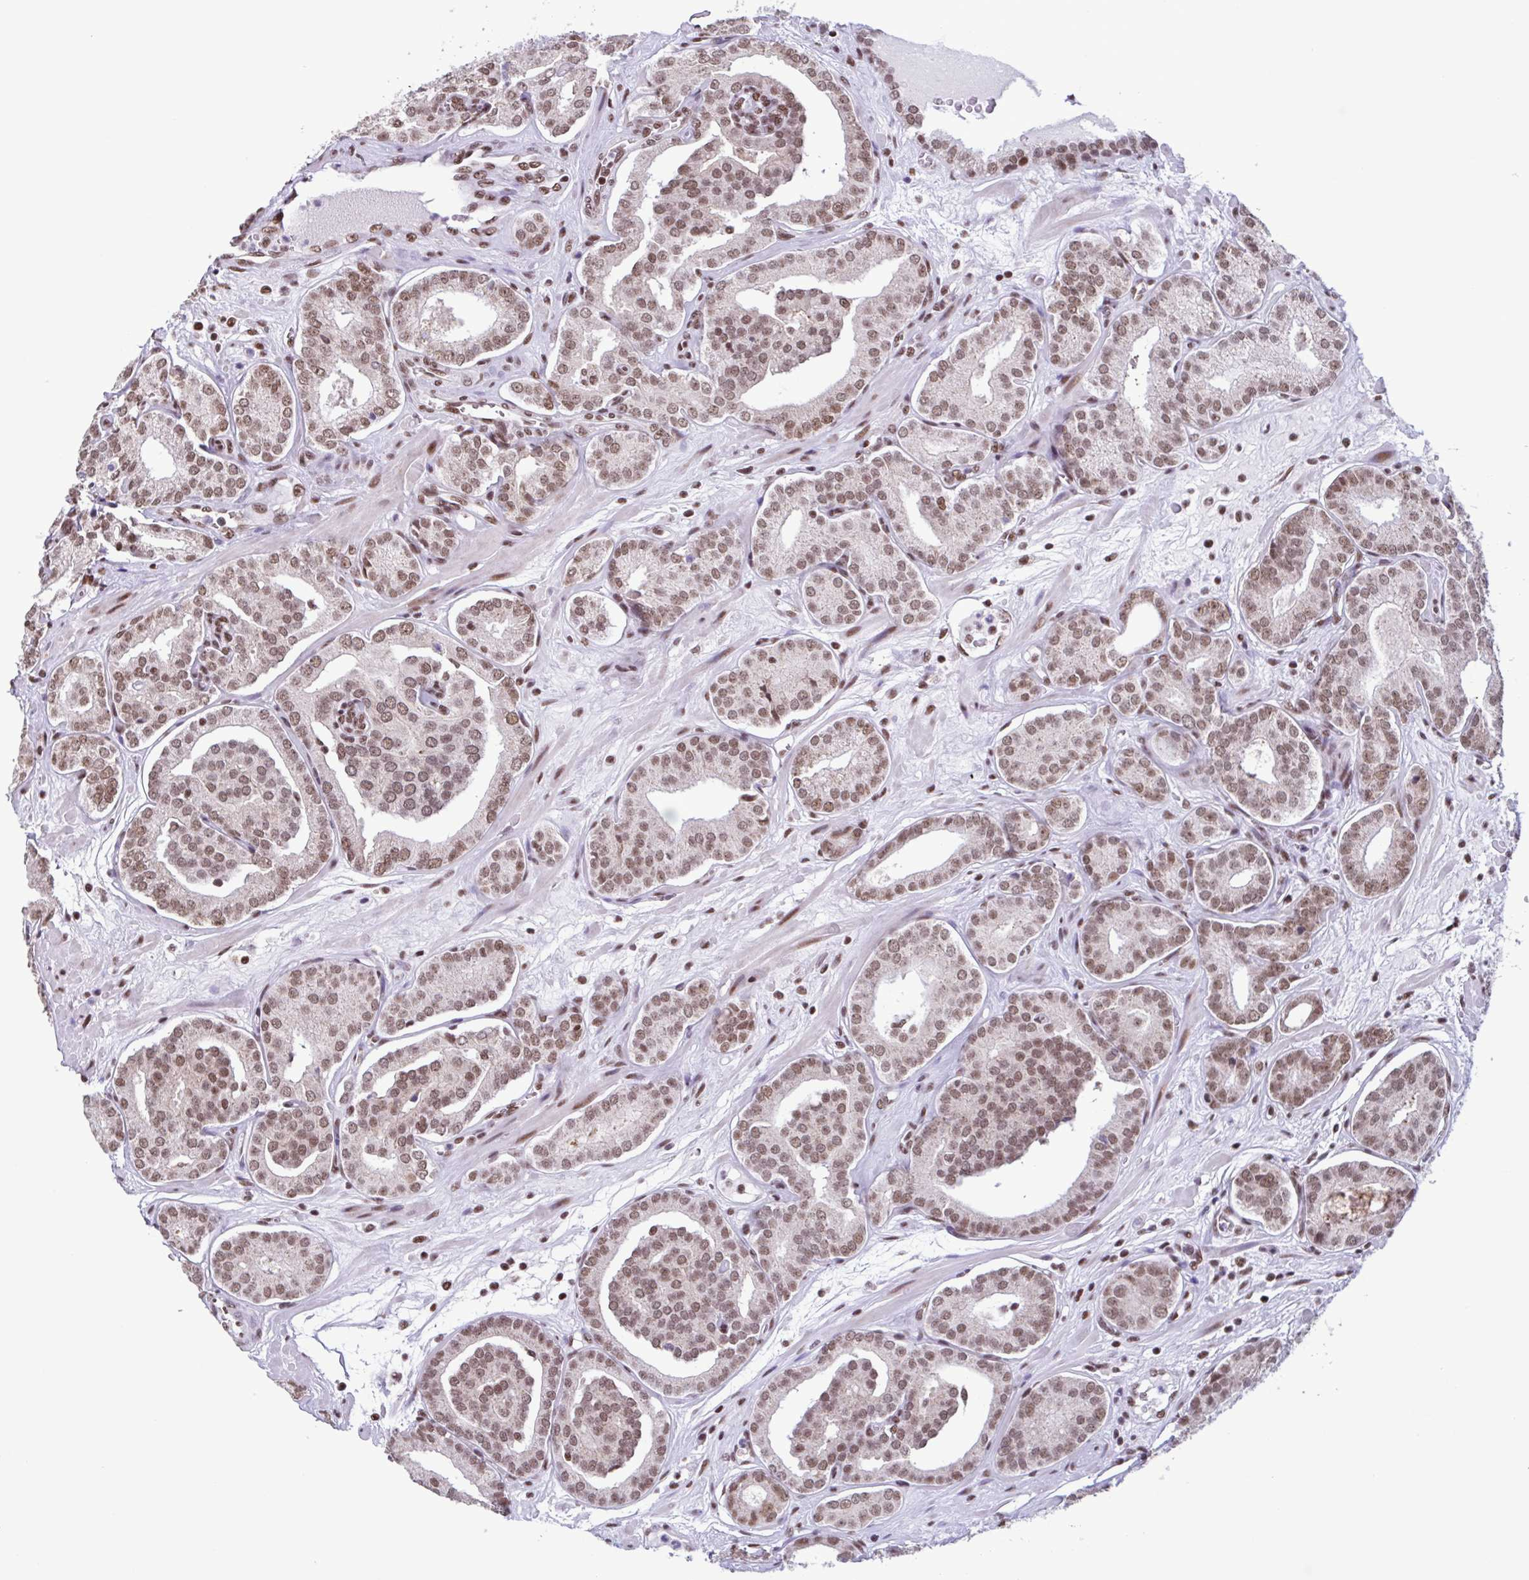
{"staining": {"intensity": "moderate", "quantity": "25%-75%", "location": "nuclear"}, "tissue": "prostate cancer", "cell_type": "Tumor cells", "image_type": "cancer", "snomed": [{"axis": "morphology", "description": "Adenocarcinoma, High grade"}, {"axis": "topography", "description": "Prostate"}], "caption": "Tumor cells exhibit moderate nuclear expression in approximately 25%-75% of cells in prostate adenocarcinoma (high-grade).", "gene": "TIMM21", "patient": {"sex": "male", "age": 66}}